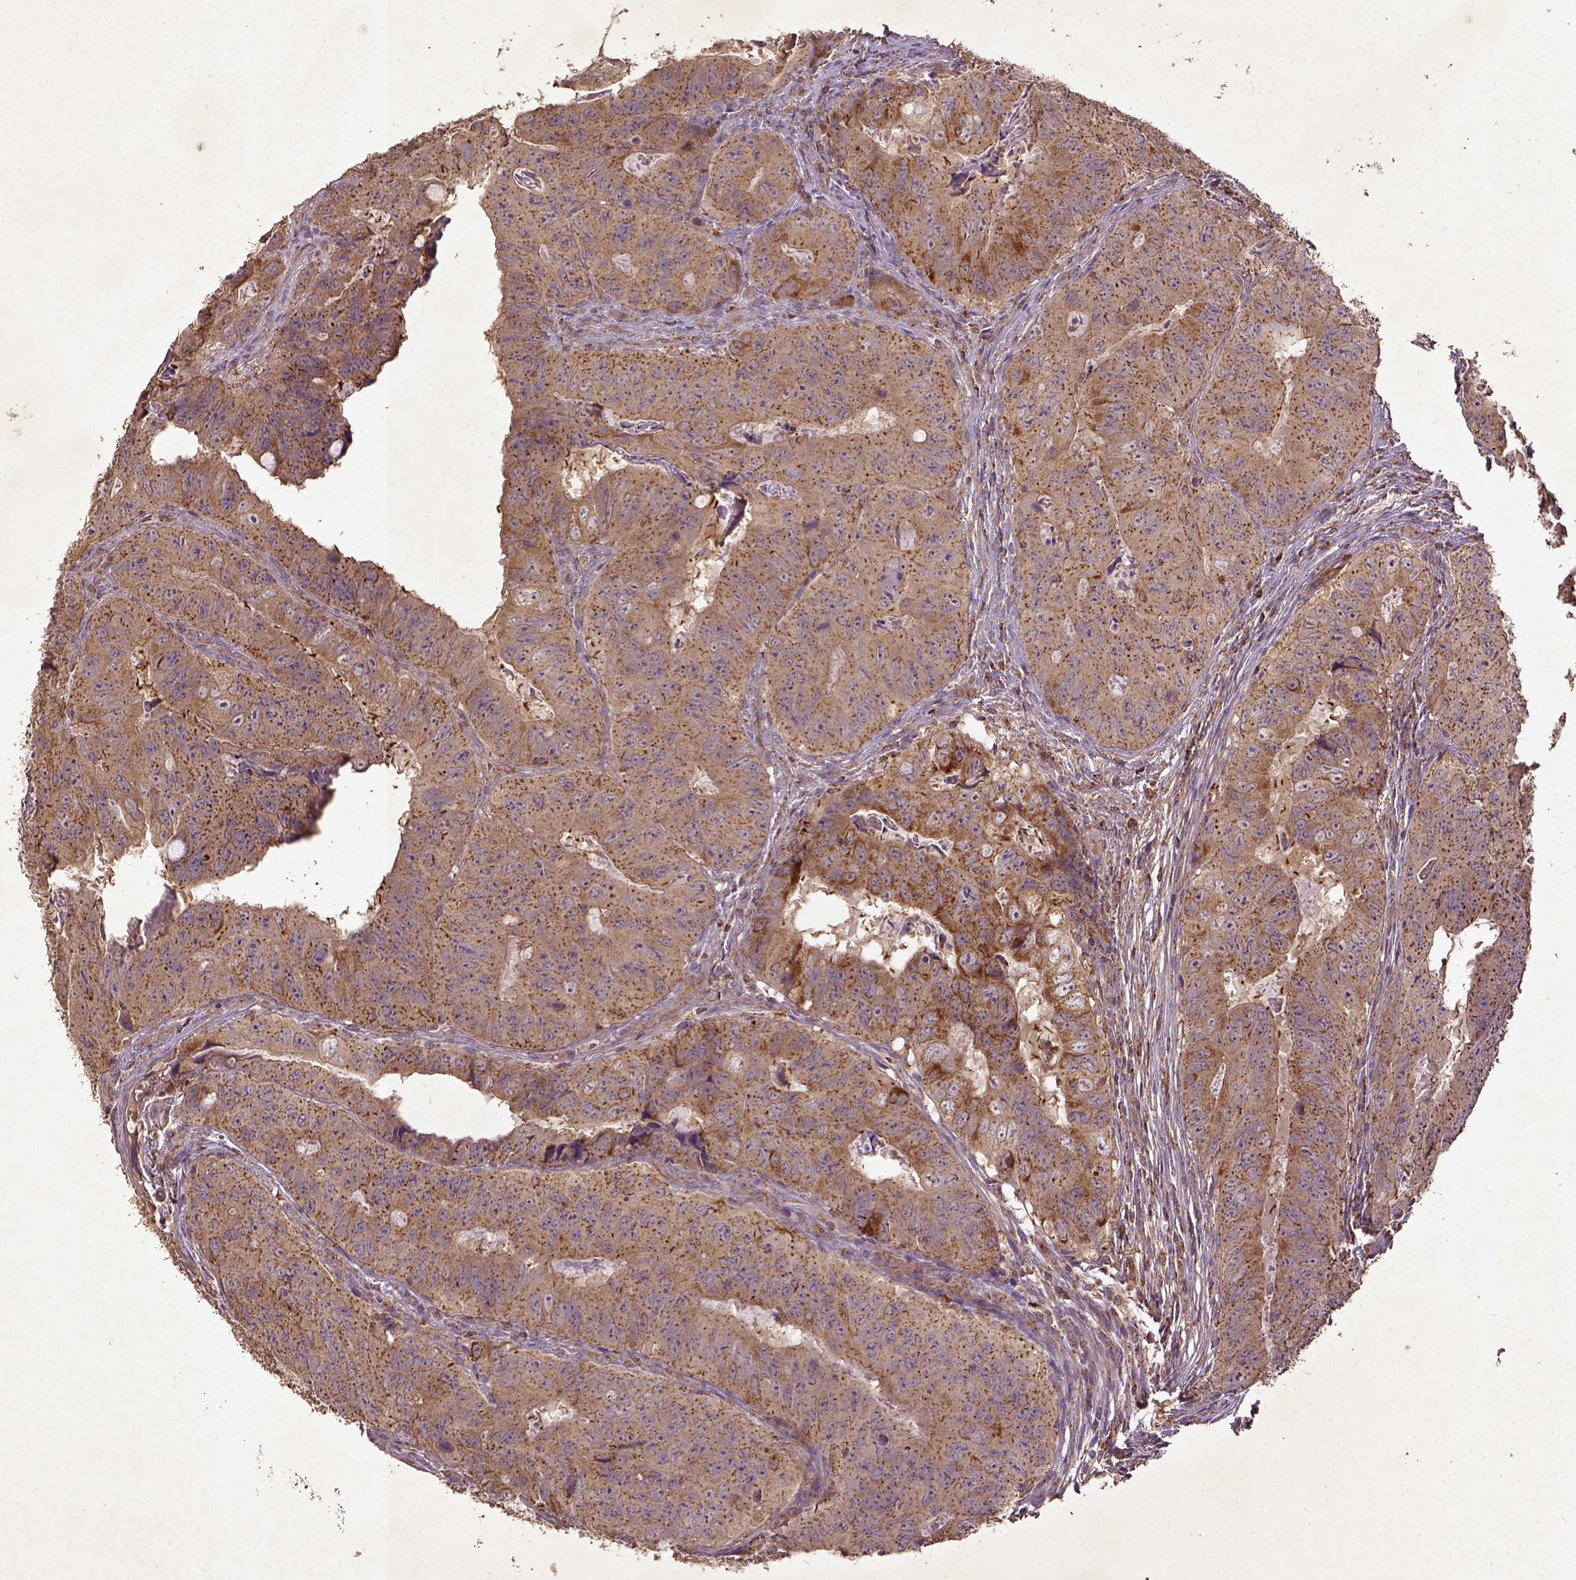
{"staining": {"intensity": "moderate", "quantity": ">75%", "location": "cytoplasmic/membranous"}, "tissue": "colorectal cancer", "cell_type": "Tumor cells", "image_type": "cancer", "snomed": [{"axis": "morphology", "description": "Adenocarcinoma, NOS"}, {"axis": "topography", "description": "Colon"}], "caption": "IHC (DAB (3,3'-diaminobenzidine)) staining of colorectal cancer exhibits moderate cytoplasmic/membranous protein positivity in about >75% of tumor cells.", "gene": "MT-CO1", "patient": {"sex": "male", "age": 79}}